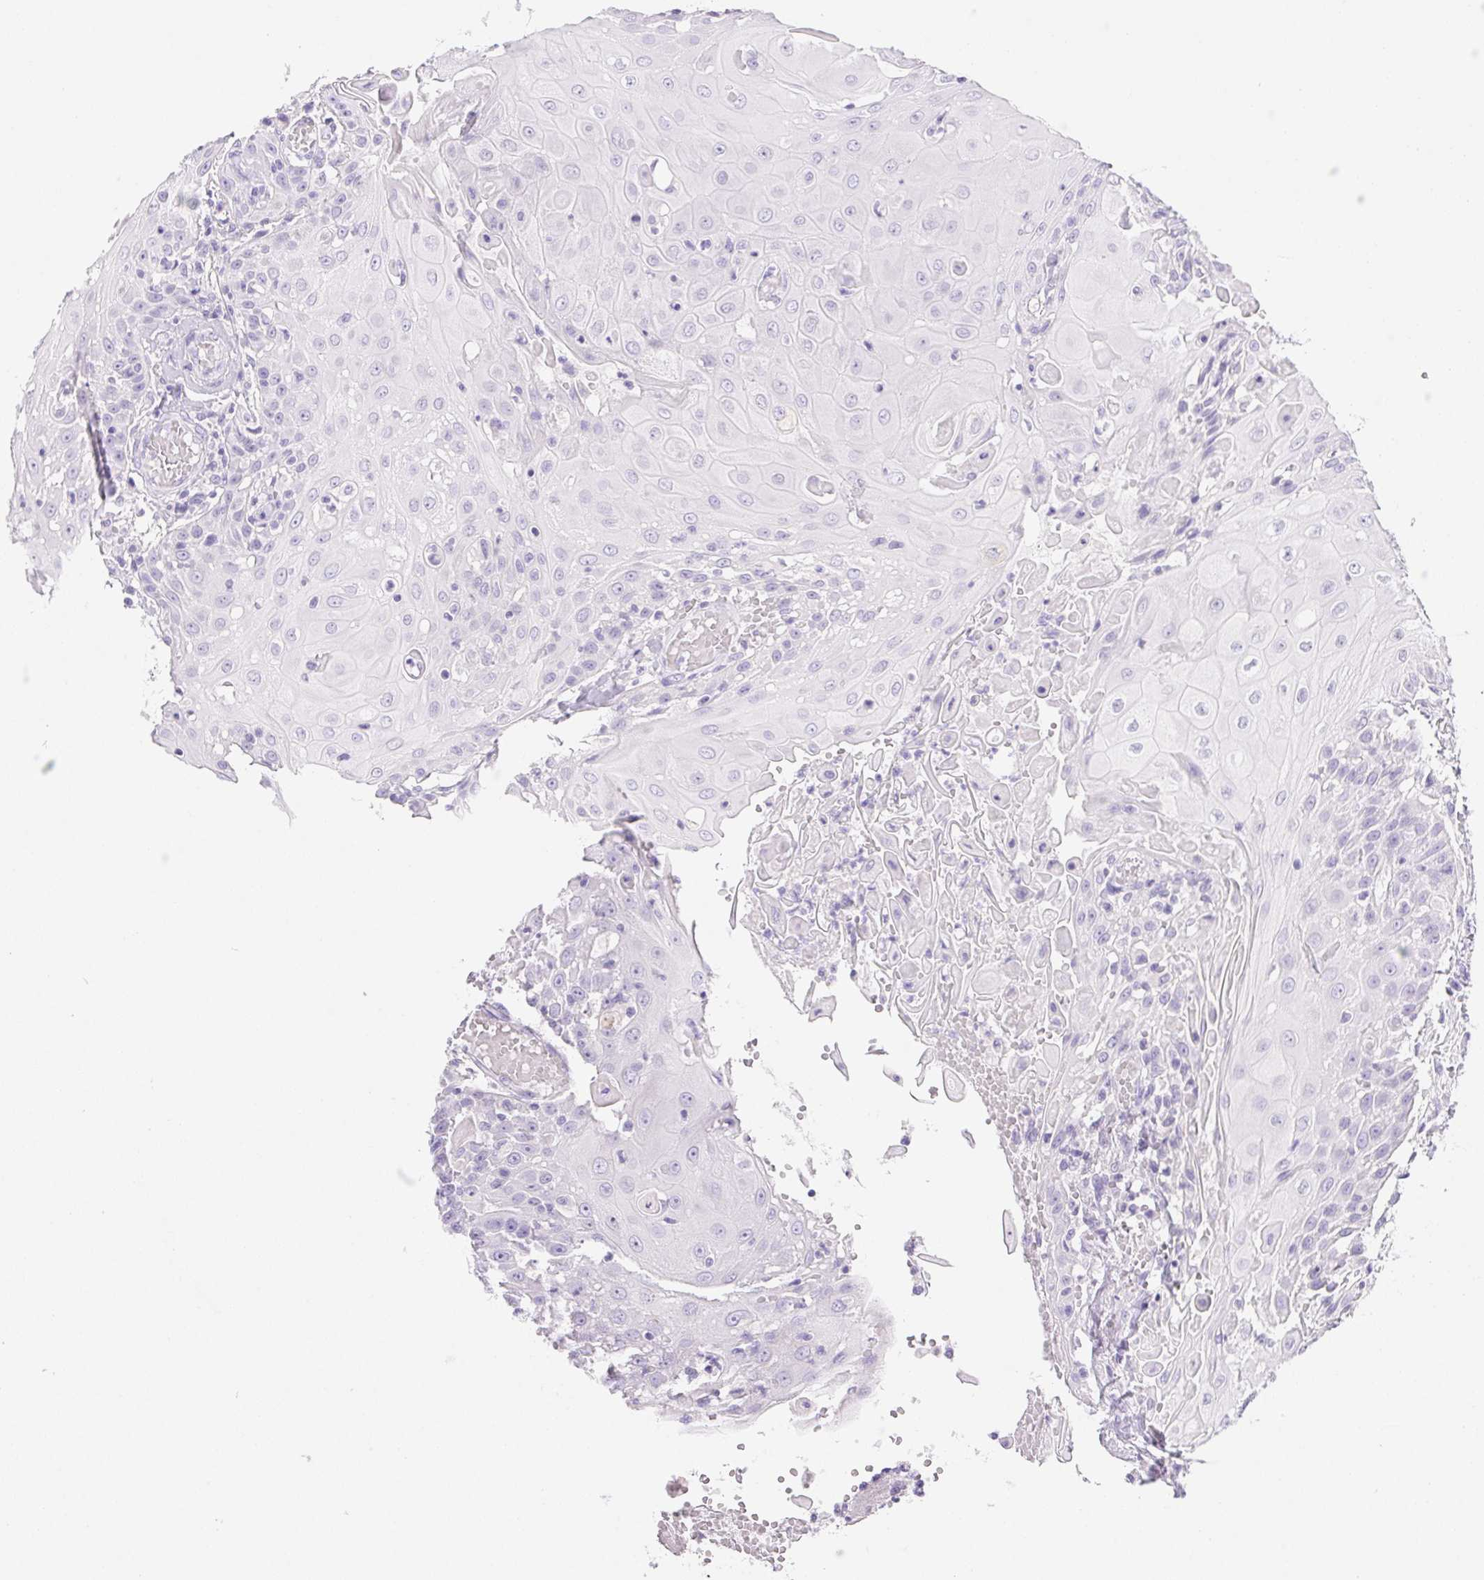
{"staining": {"intensity": "negative", "quantity": "none", "location": "none"}, "tissue": "head and neck cancer", "cell_type": "Tumor cells", "image_type": "cancer", "snomed": [{"axis": "morphology", "description": "Normal tissue, NOS"}, {"axis": "morphology", "description": "Squamous cell carcinoma, NOS"}, {"axis": "topography", "description": "Oral tissue"}, {"axis": "topography", "description": "Head-Neck"}], "caption": "Immunohistochemistry (IHC) micrograph of squamous cell carcinoma (head and neck) stained for a protein (brown), which displays no expression in tumor cells.", "gene": "PNLIP", "patient": {"sex": "female", "age": 55}}